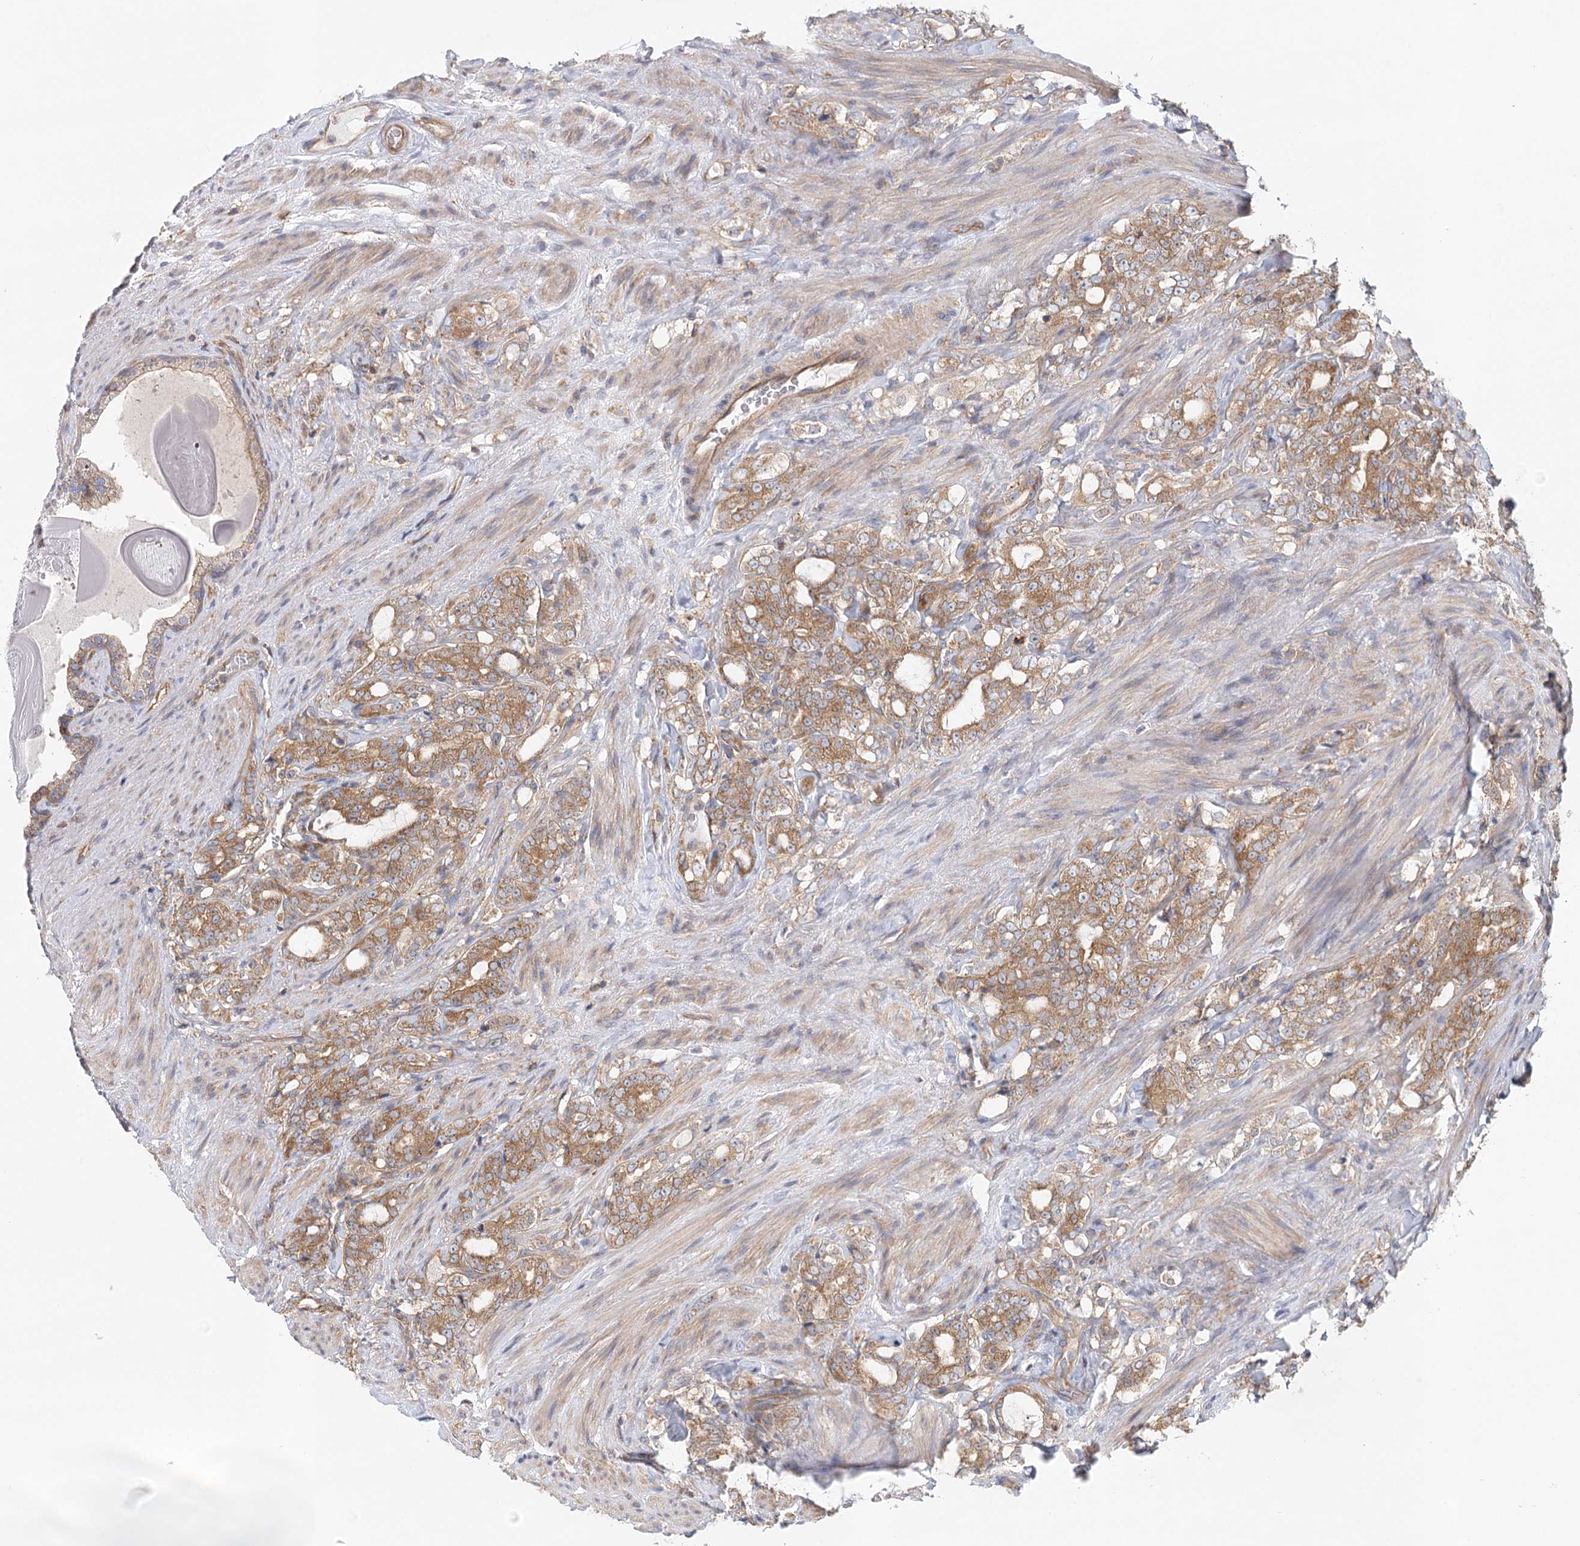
{"staining": {"intensity": "moderate", "quantity": ">75%", "location": "cytoplasmic/membranous"}, "tissue": "prostate cancer", "cell_type": "Tumor cells", "image_type": "cancer", "snomed": [{"axis": "morphology", "description": "Adenocarcinoma, High grade"}, {"axis": "topography", "description": "Prostate"}], "caption": "Moderate cytoplasmic/membranous protein staining is identified in about >75% of tumor cells in prostate cancer. Using DAB (brown) and hematoxylin (blue) stains, captured at high magnification using brightfield microscopy.", "gene": "UMPS", "patient": {"sex": "male", "age": 64}}